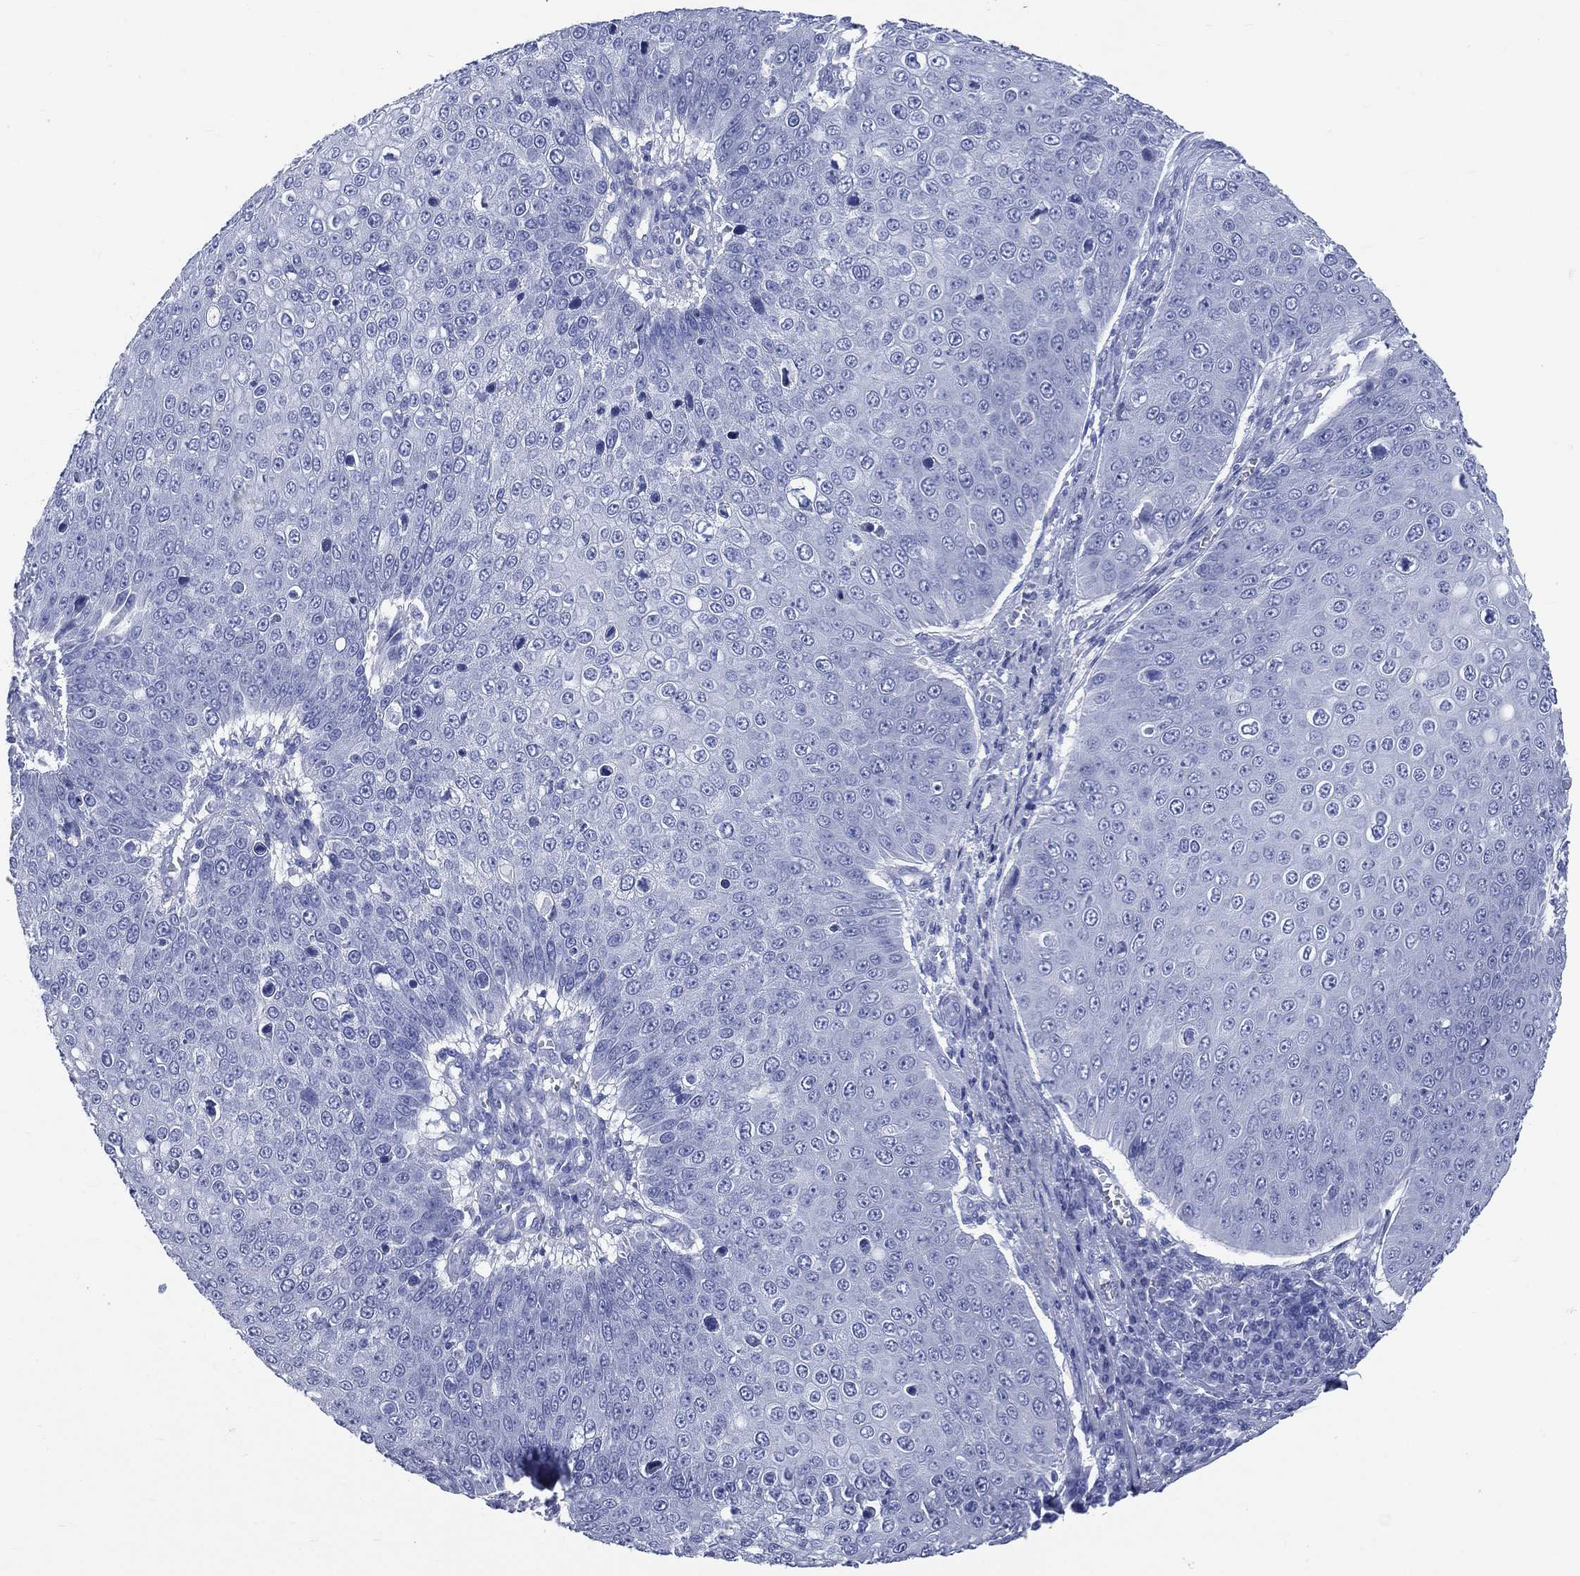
{"staining": {"intensity": "negative", "quantity": "none", "location": "none"}, "tissue": "skin cancer", "cell_type": "Tumor cells", "image_type": "cancer", "snomed": [{"axis": "morphology", "description": "Squamous cell carcinoma, NOS"}, {"axis": "topography", "description": "Skin"}], "caption": "Tumor cells show no significant protein positivity in skin cancer.", "gene": "SYP", "patient": {"sex": "male", "age": 71}}